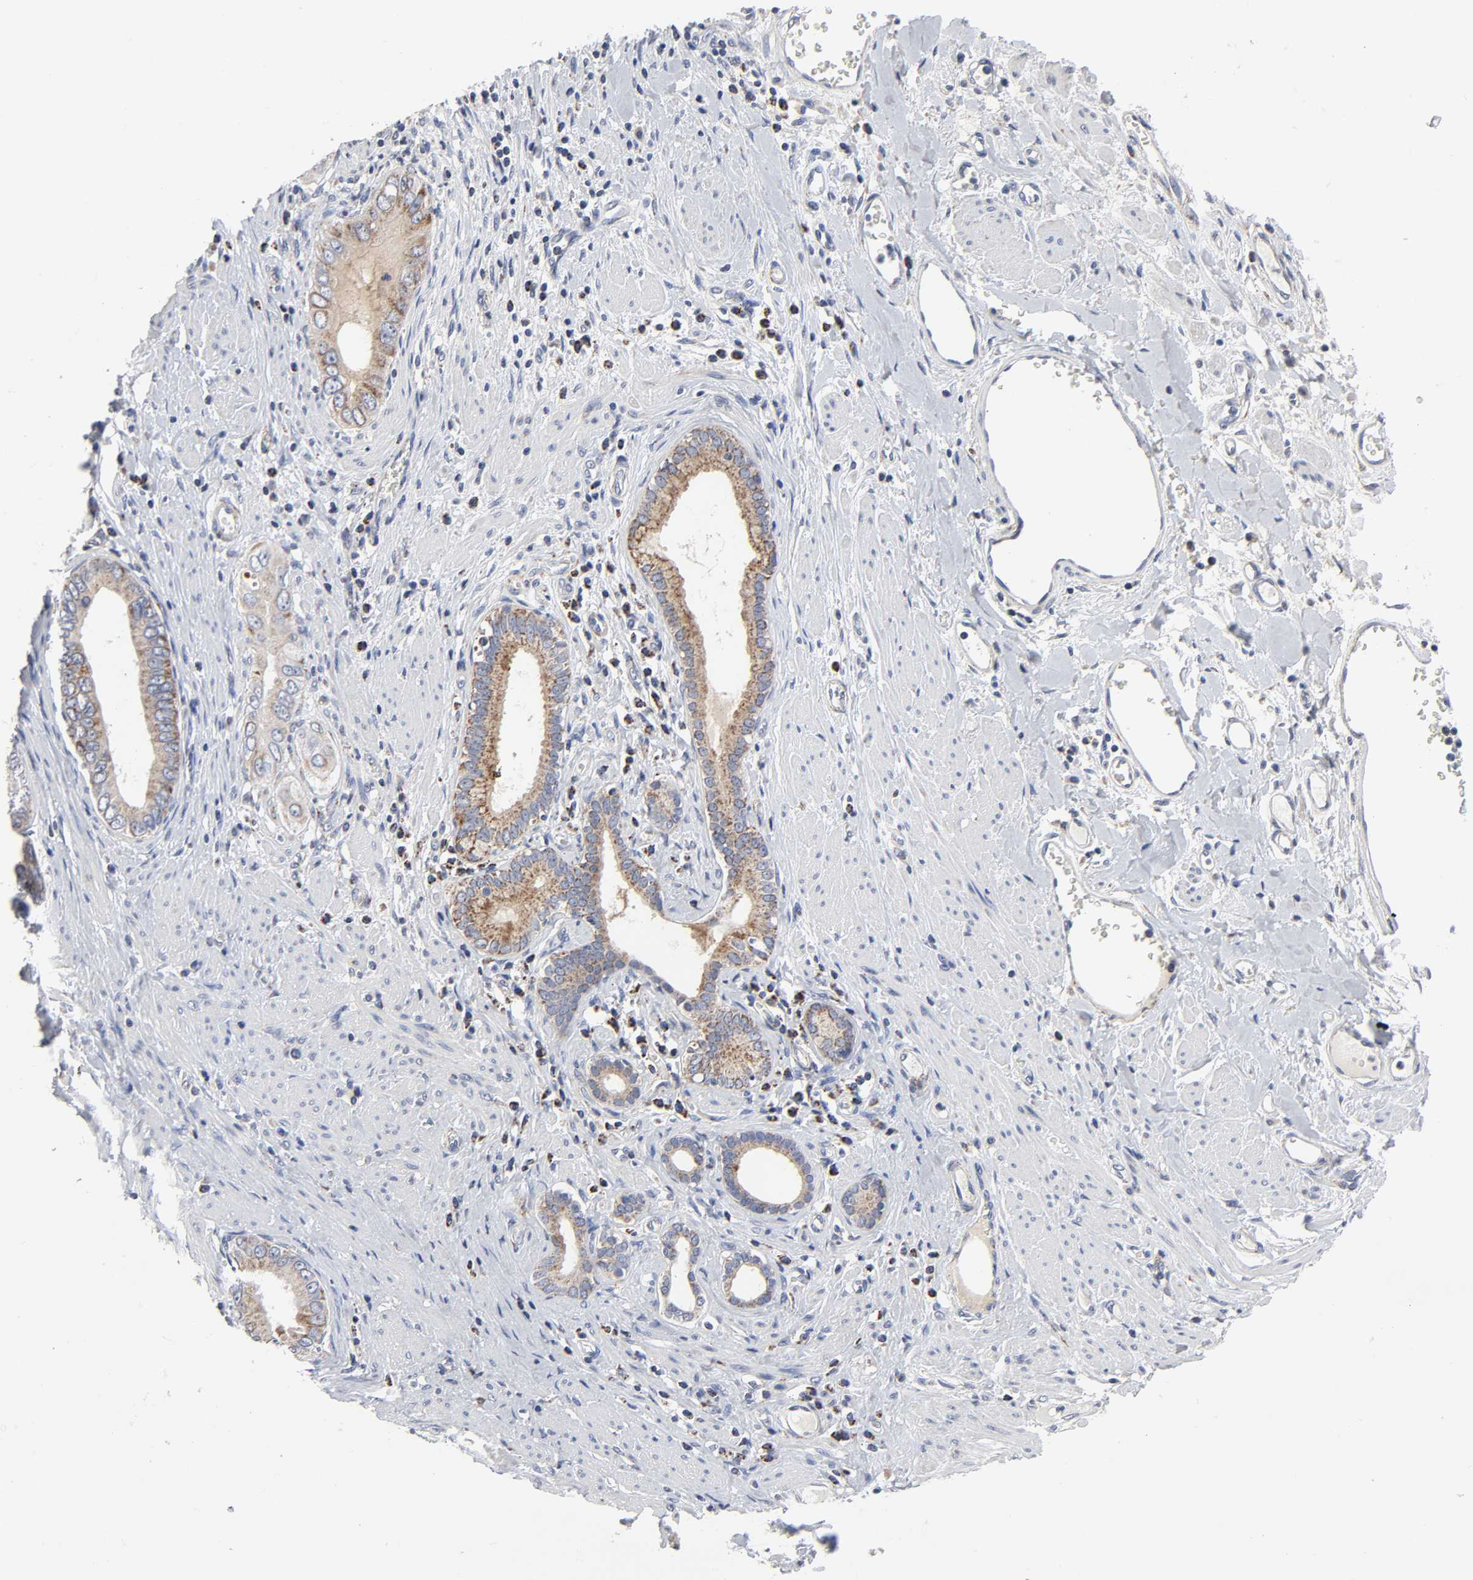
{"staining": {"intensity": "moderate", "quantity": ">75%", "location": "cytoplasmic/membranous"}, "tissue": "pancreatic cancer", "cell_type": "Tumor cells", "image_type": "cancer", "snomed": [{"axis": "morphology", "description": "Normal tissue, NOS"}, {"axis": "topography", "description": "Lymph node"}], "caption": "A histopathology image of pancreatic cancer stained for a protein shows moderate cytoplasmic/membranous brown staining in tumor cells.", "gene": "AOPEP", "patient": {"sex": "male", "age": 50}}